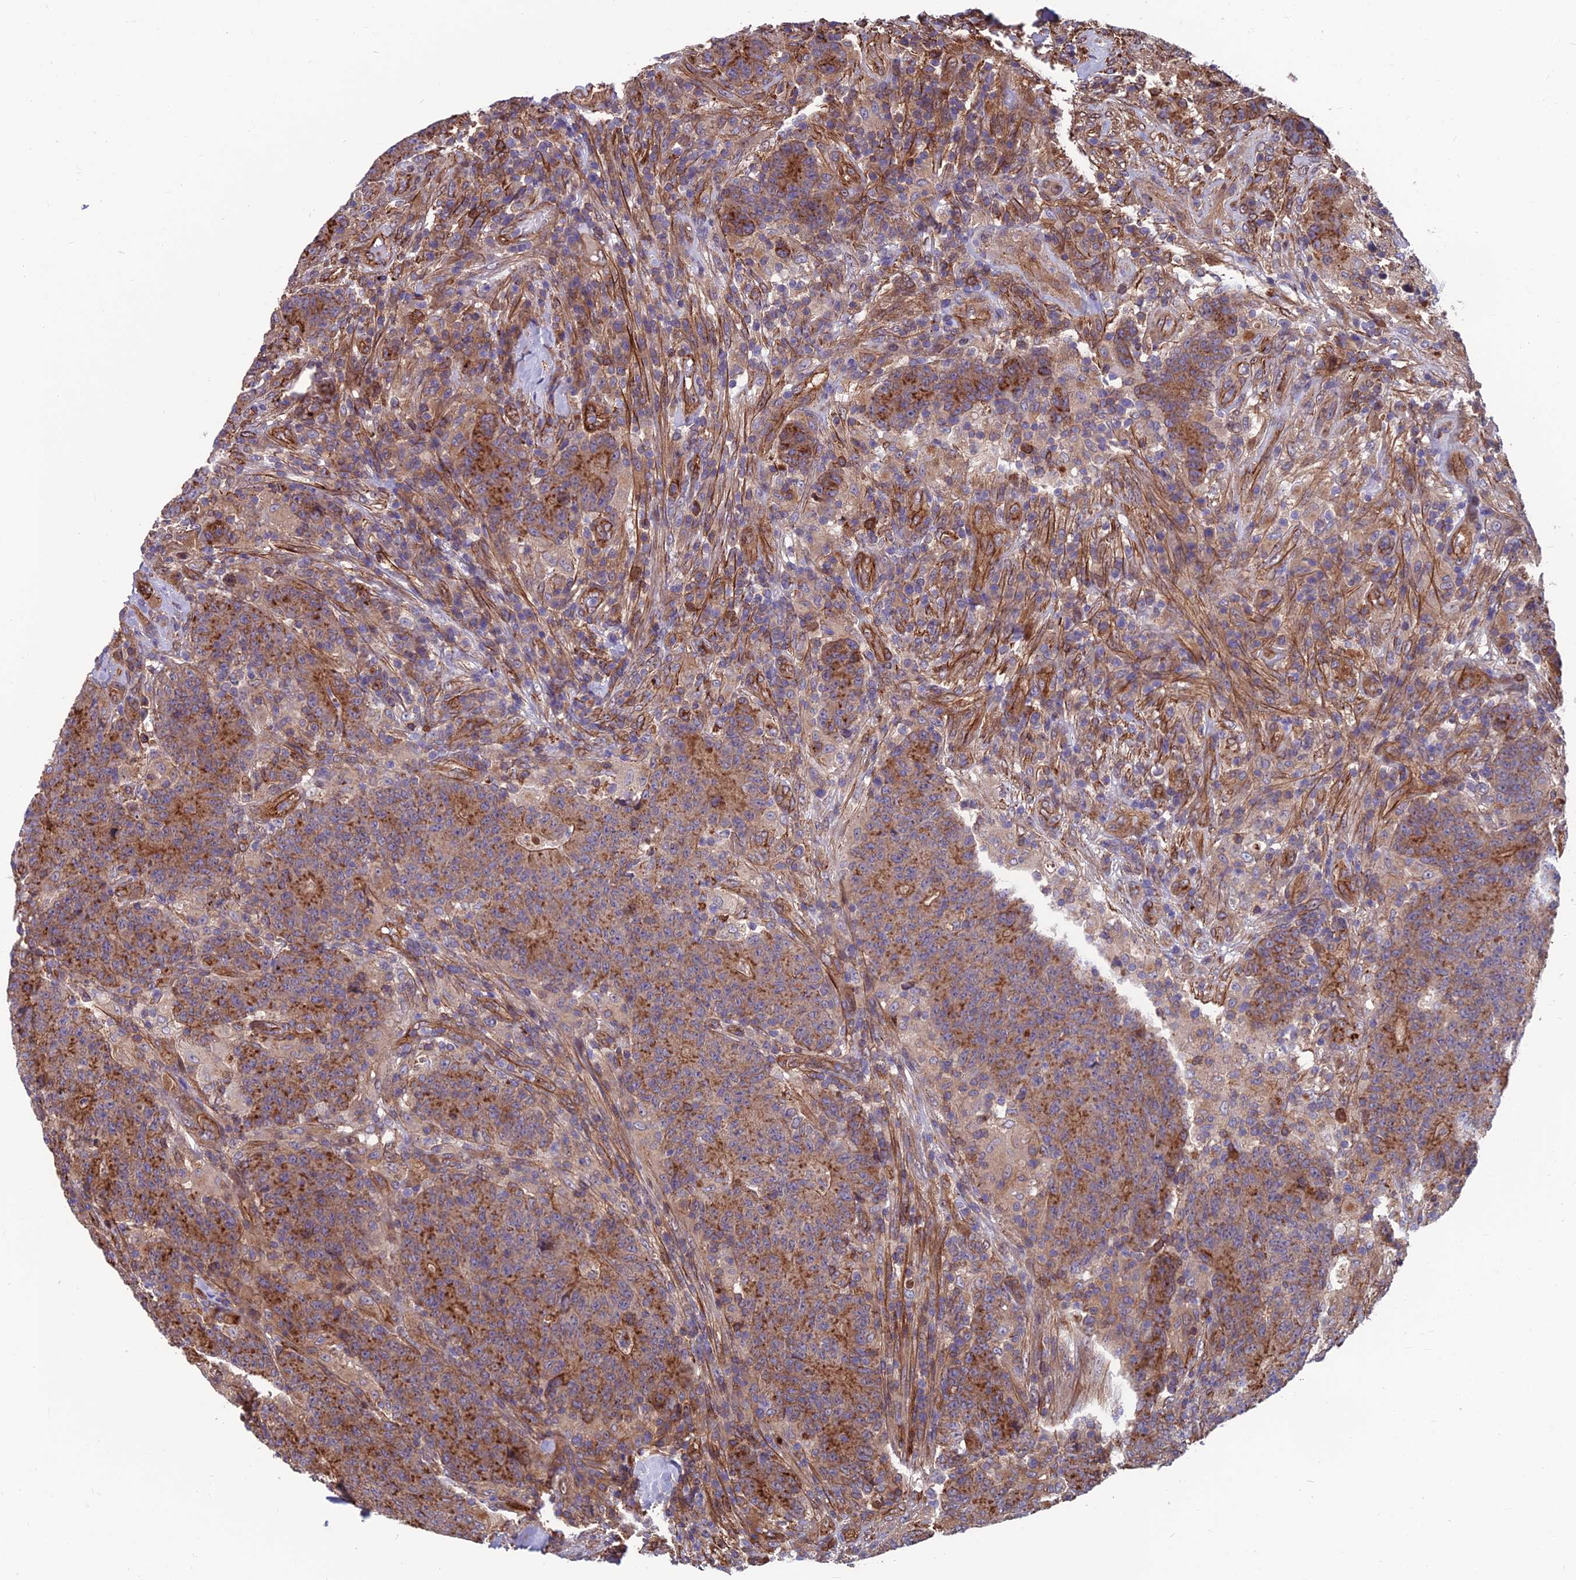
{"staining": {"intensity": "moderate", "quantity": ">75%", "location": "cytoplasmic/membranous"}, "tissue": "colorectal cancer", "cell_type": "Tumor cells", "image_type": "cancer", "snomed": [{"axis": "morphology", "description": "Adenocarcinoma, NOS"}, {"axis": "topography", "description": "Colon"}], "caption": "Colorectal adenocarcinoma stained with a brown dye displays moderate cytoplasmic/membranous positive expression in approximately >75% of tumor cells.", "gene": "RTN4RL1", "patient": {"sex": "female", "age": 75}}